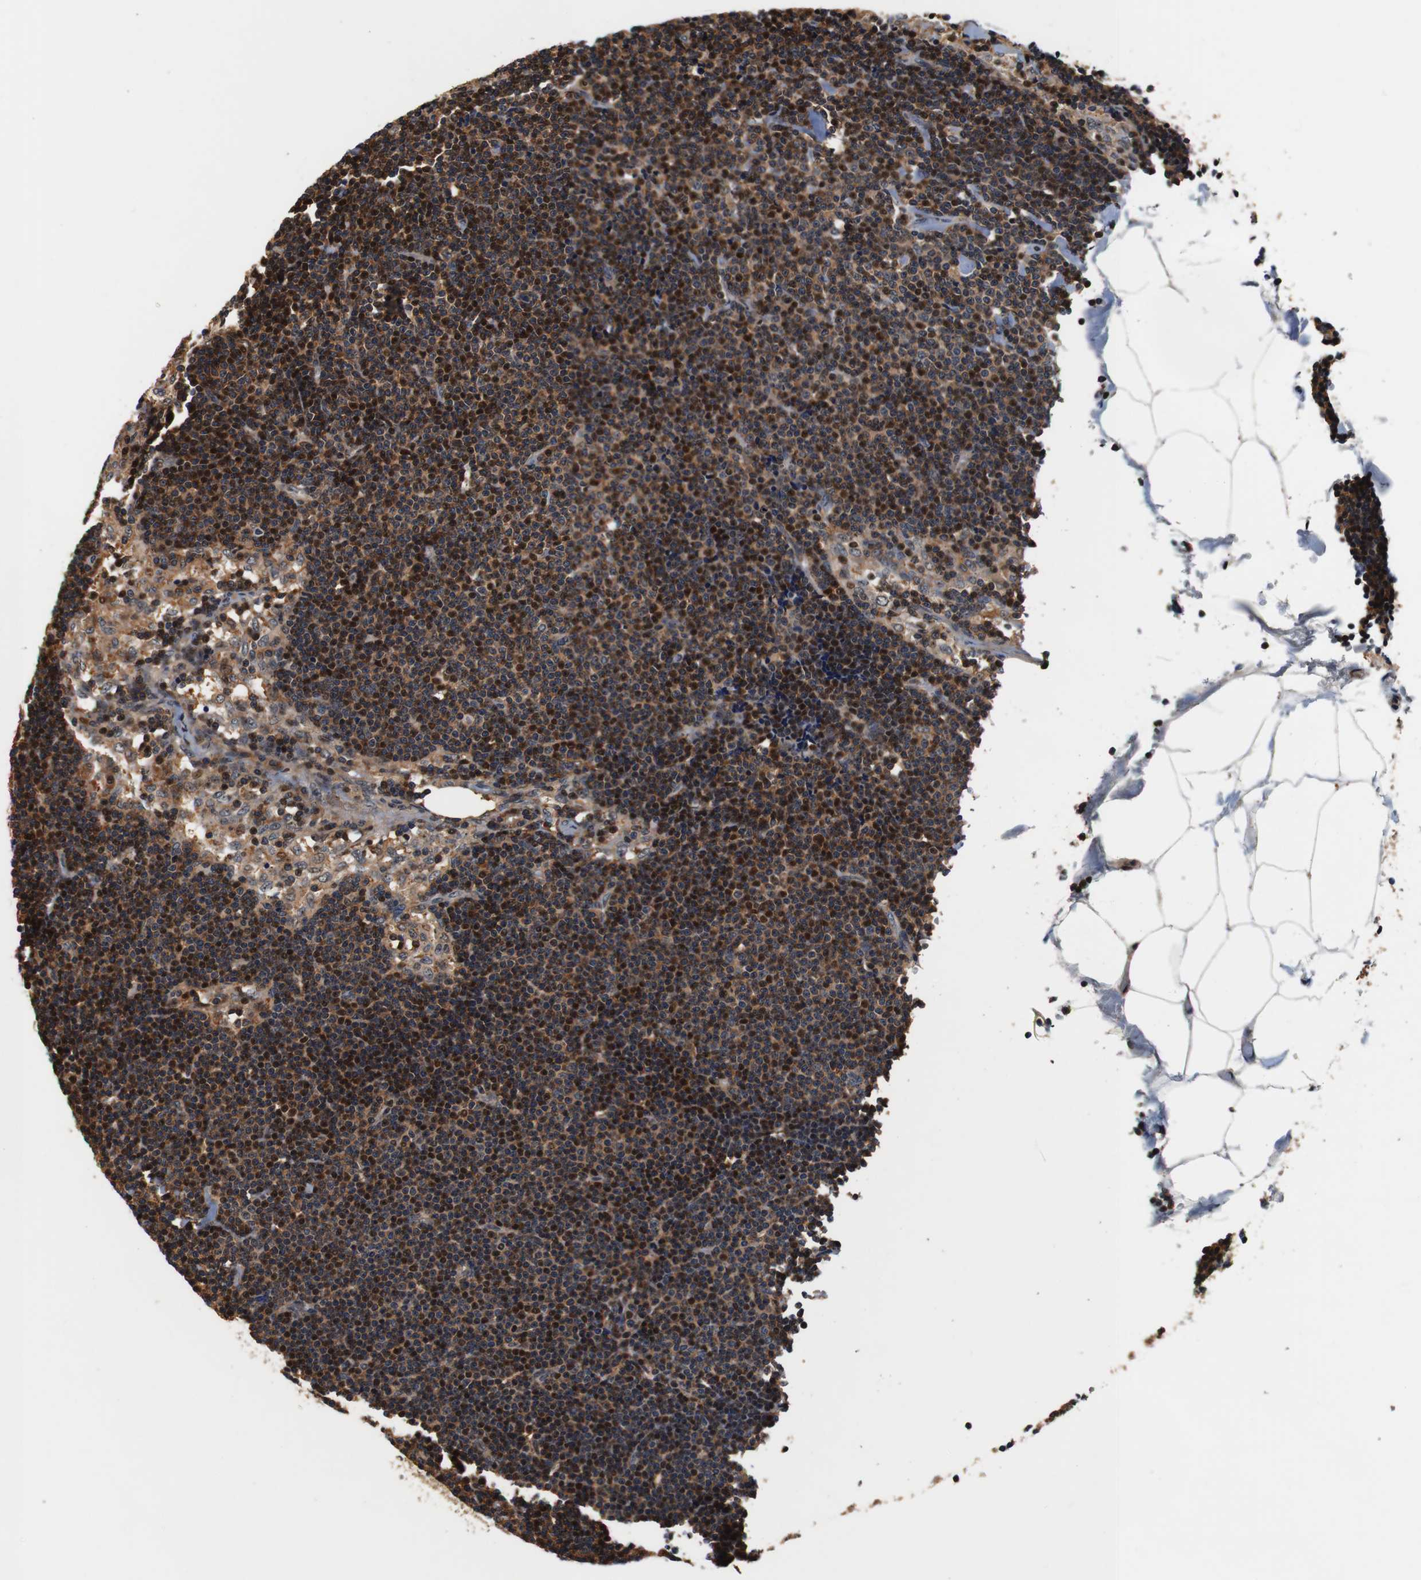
{"staining": {"intensity": "strong", "quantity": ">75%", "location": "cytoplasmic/membranous,nuclear"}, "tissue": "lymph node", "cell_type": "Germinal center cells", "image_type": "normal", "snomed": [{"axis": "morphology", "description": "Normal tissue, NOS"}, {"axis": "topography", "description": "Lymph node"}], "caption": "Protein expression by immunohistochemistry (IHC) shows strong cytoplasmic/membranous,nuclear staining in approximately >75% of germinal center cells in unremarkable lymph node.", "gene": "LRP4", "patient": {"sex": "male", "age": 63}}